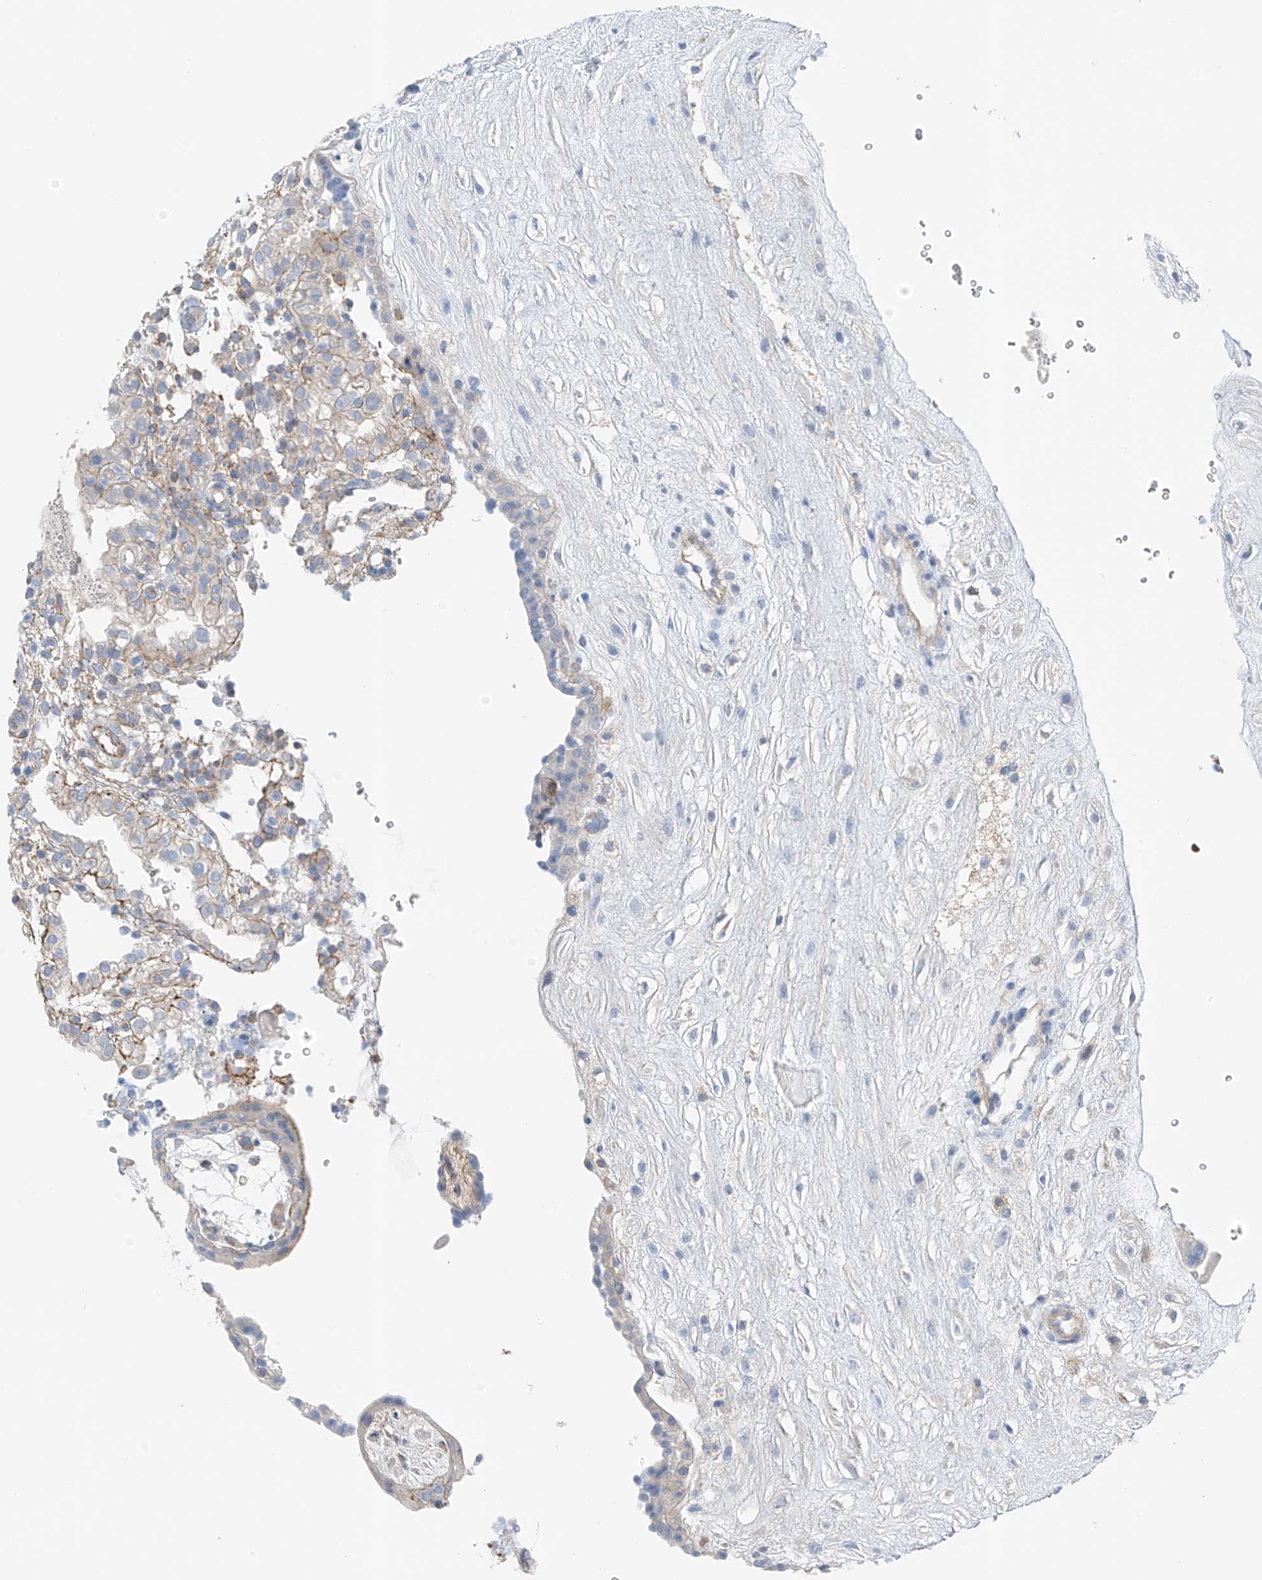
{"staining": {"intensity": "moderate", "quantity": "<25%", "location": "cytoplasmic/membranous"}, "tissue": "placenta", "cell_type": "Trophoblastic cells", "image_type": "normal", "snomed": [{"axis": "morphology", "description": "Normal tissue, NOS"}, {"axis": "topography", "description": "Placenta"}], "caption": "Immunohistochemistry histopathology image of normal human placenta stained for a protein (brown), which shows low levels of moderate cytoplasmic/membranous positivity in about <25% of trophoblastic cells.", "gene": "NALCN", "patient": {"sex": "female", "age": 18}}